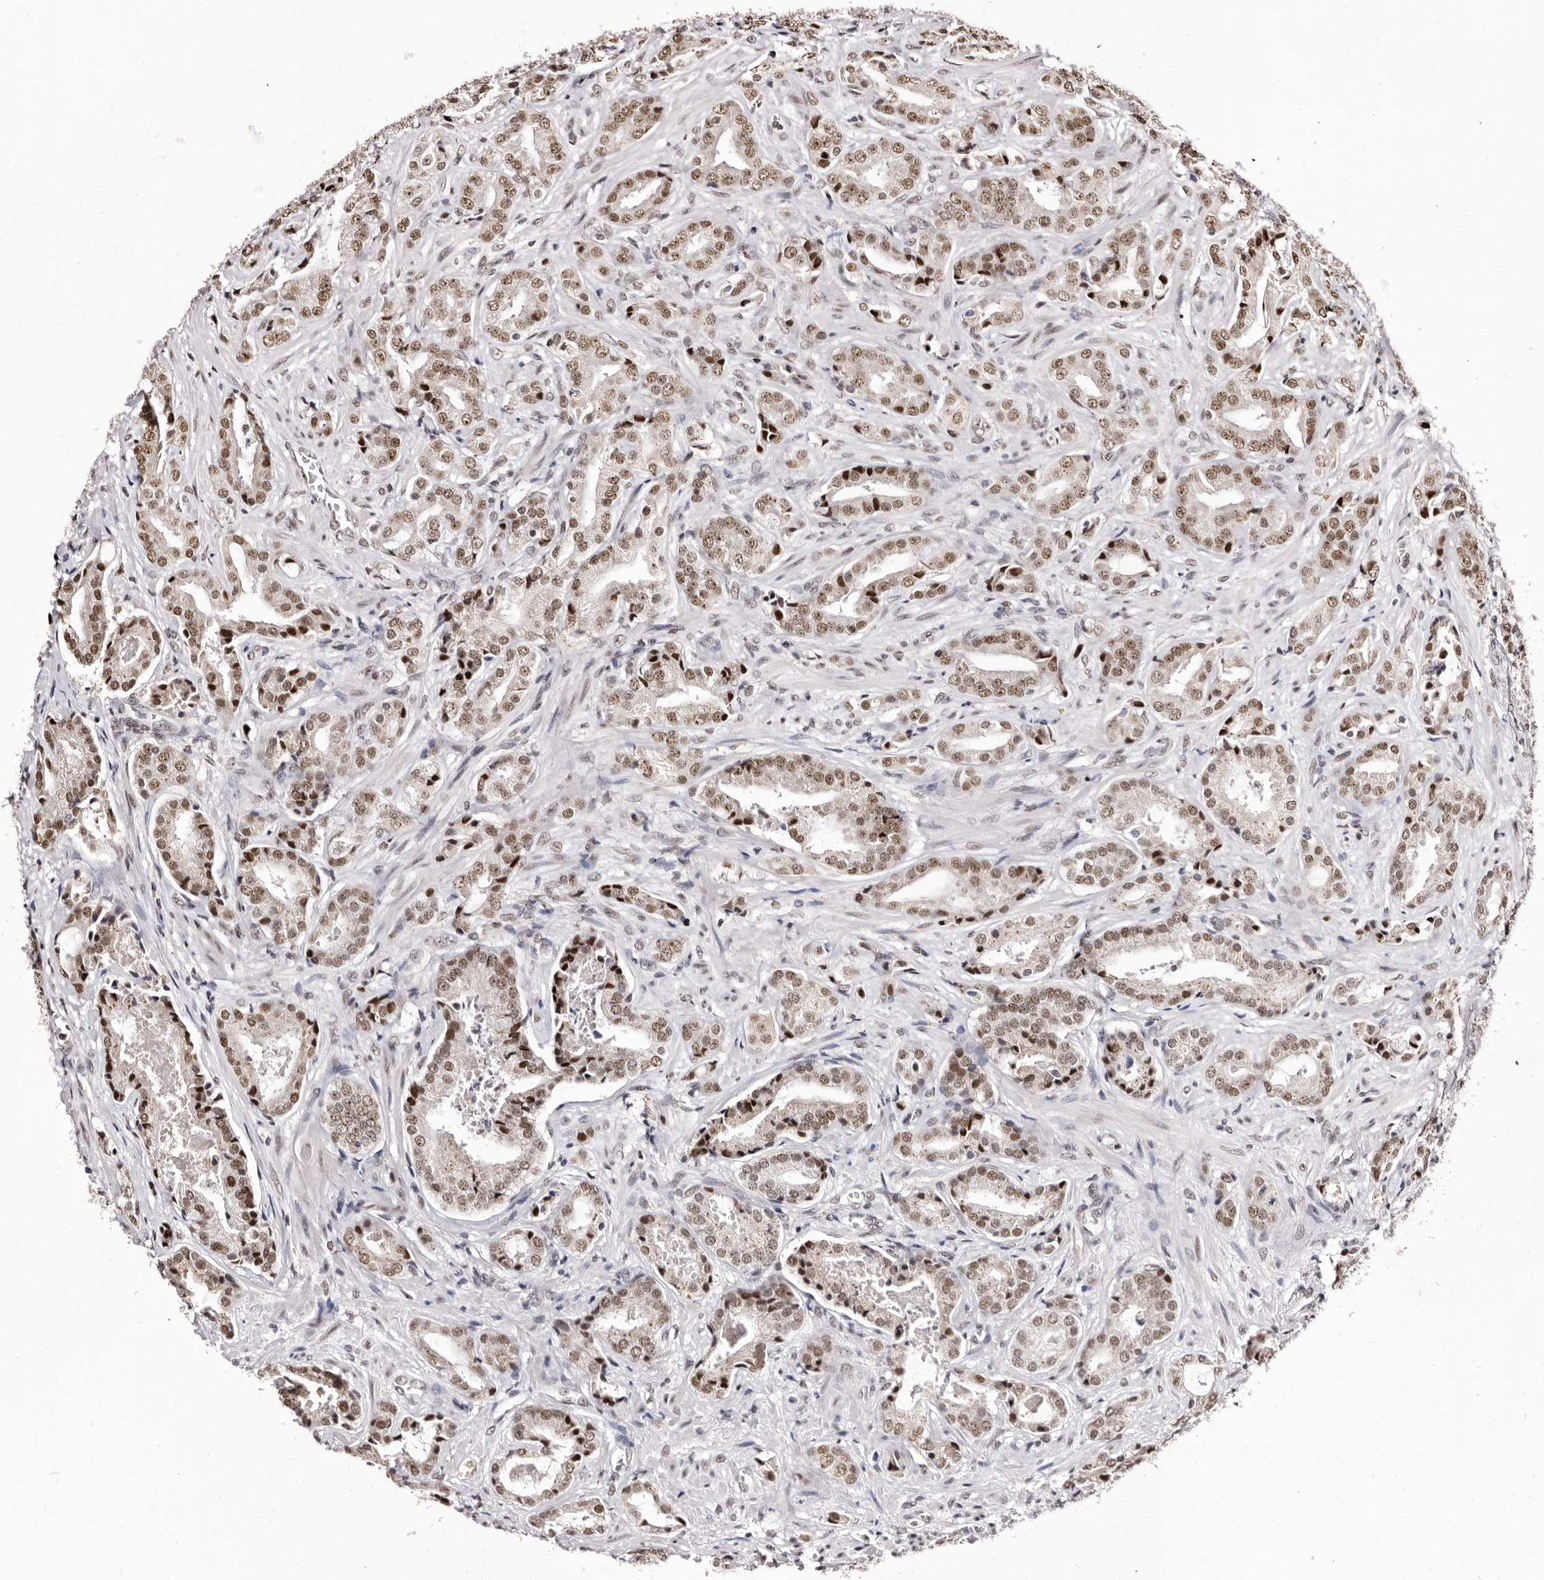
{"staining": {"intensity": "moderate", "quantity": ">75%", "location": "nuclear"}, "tissue": "prostate cancer", "cell_type": "Tumor cells", "image_type": "cancer", "snomed": [{"axis": "morphology", "description": "Adenocarcinoma, High grade"}, {"axis": "topography", "description": "Prostate"}], "caption": "Protein staining of prostate cancer tissue displays moderate nuclear expression in about >75% of tumor cells.", "gene": "ANAPC11", "patient": {"sex": "male", "age": 73}}